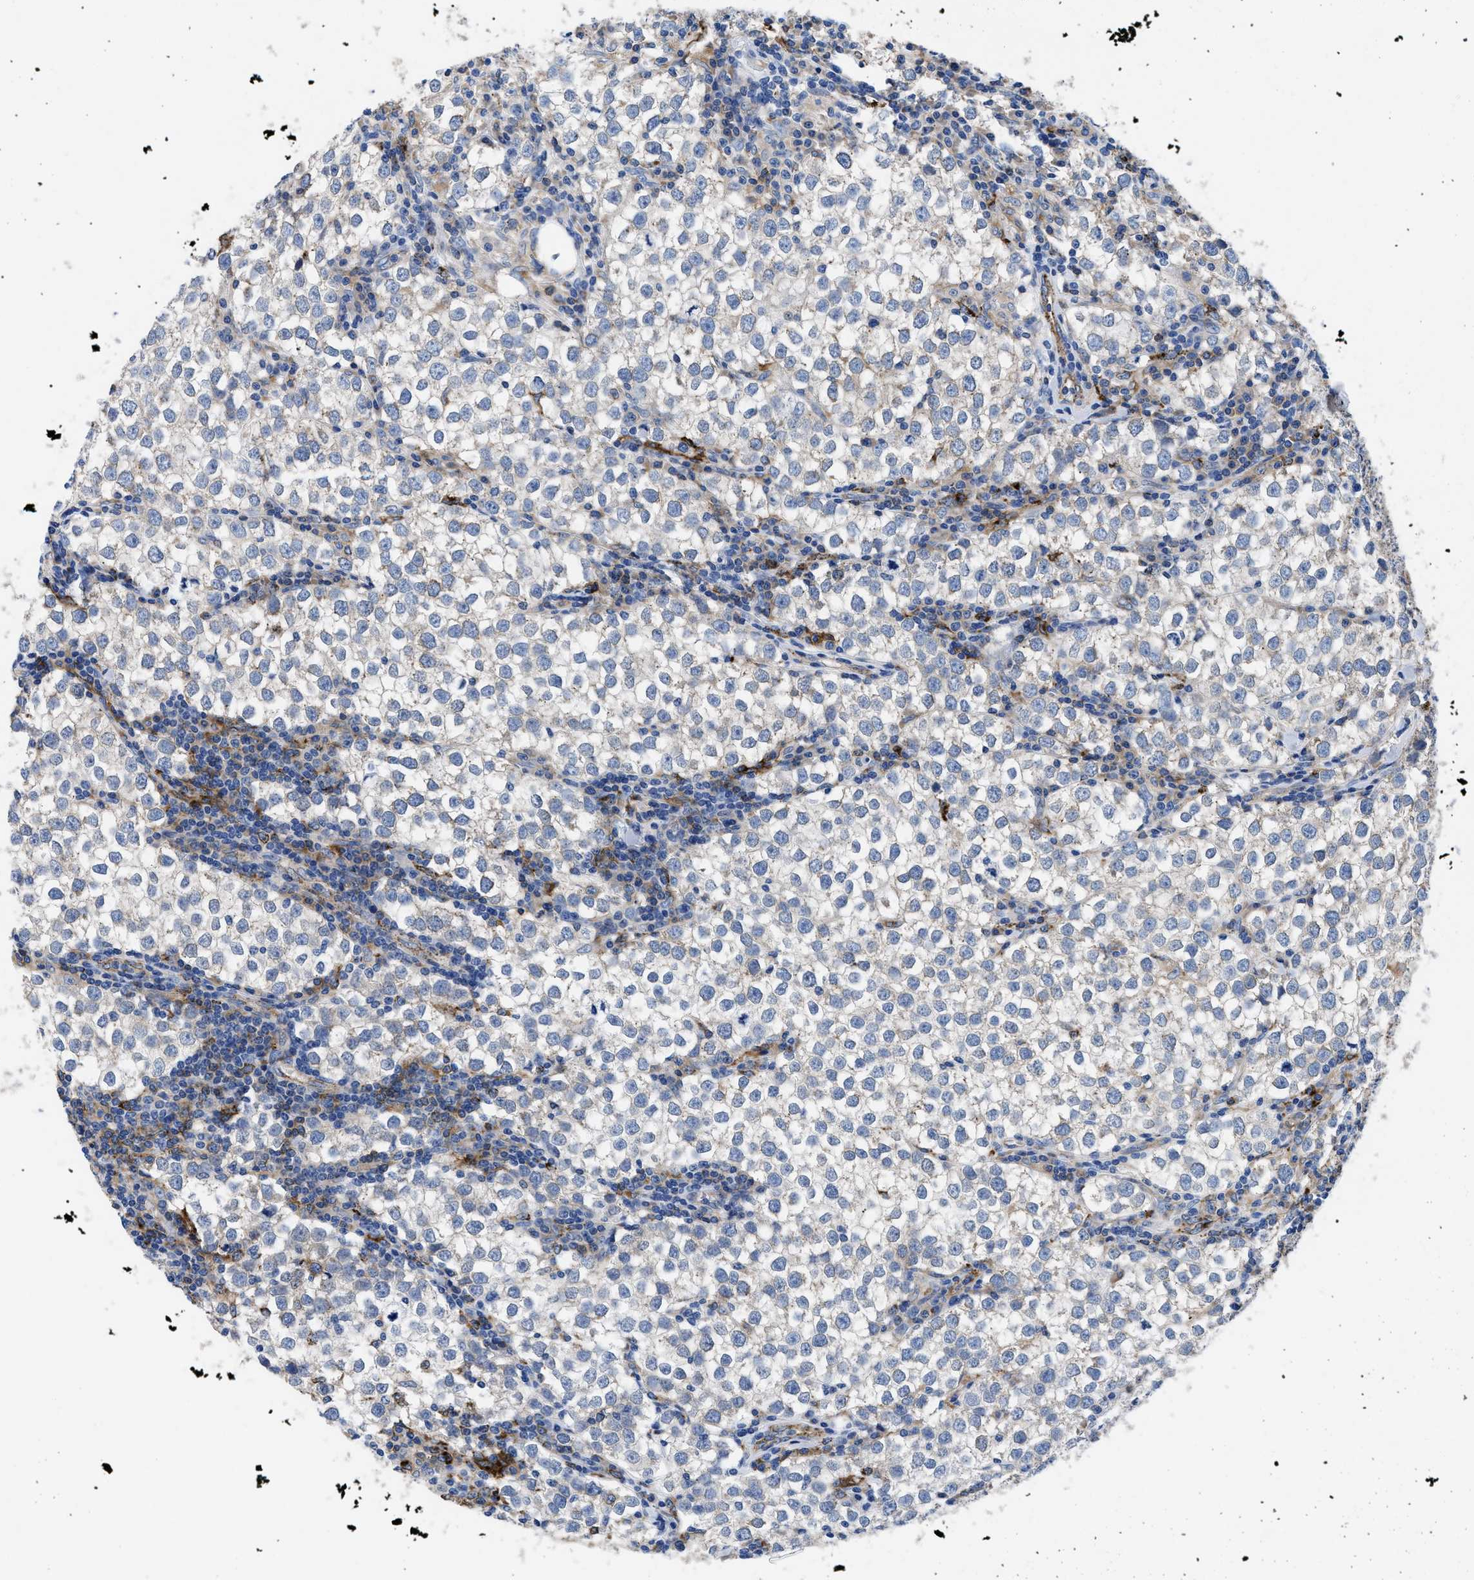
{"staining": {"intensity": "negative", "quantity": "none", "location": "none"}, "tissue": "testis cancer", "cell_type": "Tumor cells", "image_type": "cancer", "snomed": [{"axis": "morphology", "description": "Seminoma, NOS"}, {"axis": "morphology", "description": "Carcinoma, Embryonal, NOS"}, {"axis": "topography", "description": "Testis"}], "caption": "IHC of human testis cancer (embryonal carcinoma) demonstrates no positivity in tumor cells. The staining was performed using DAB to visualize the protein expression in brown, while the nuclei were stained in blue with hematoxylin (Magnification: 20x).", "gene": "HLA-DPA1", "patient": {"sex": "male", "age": 36}}